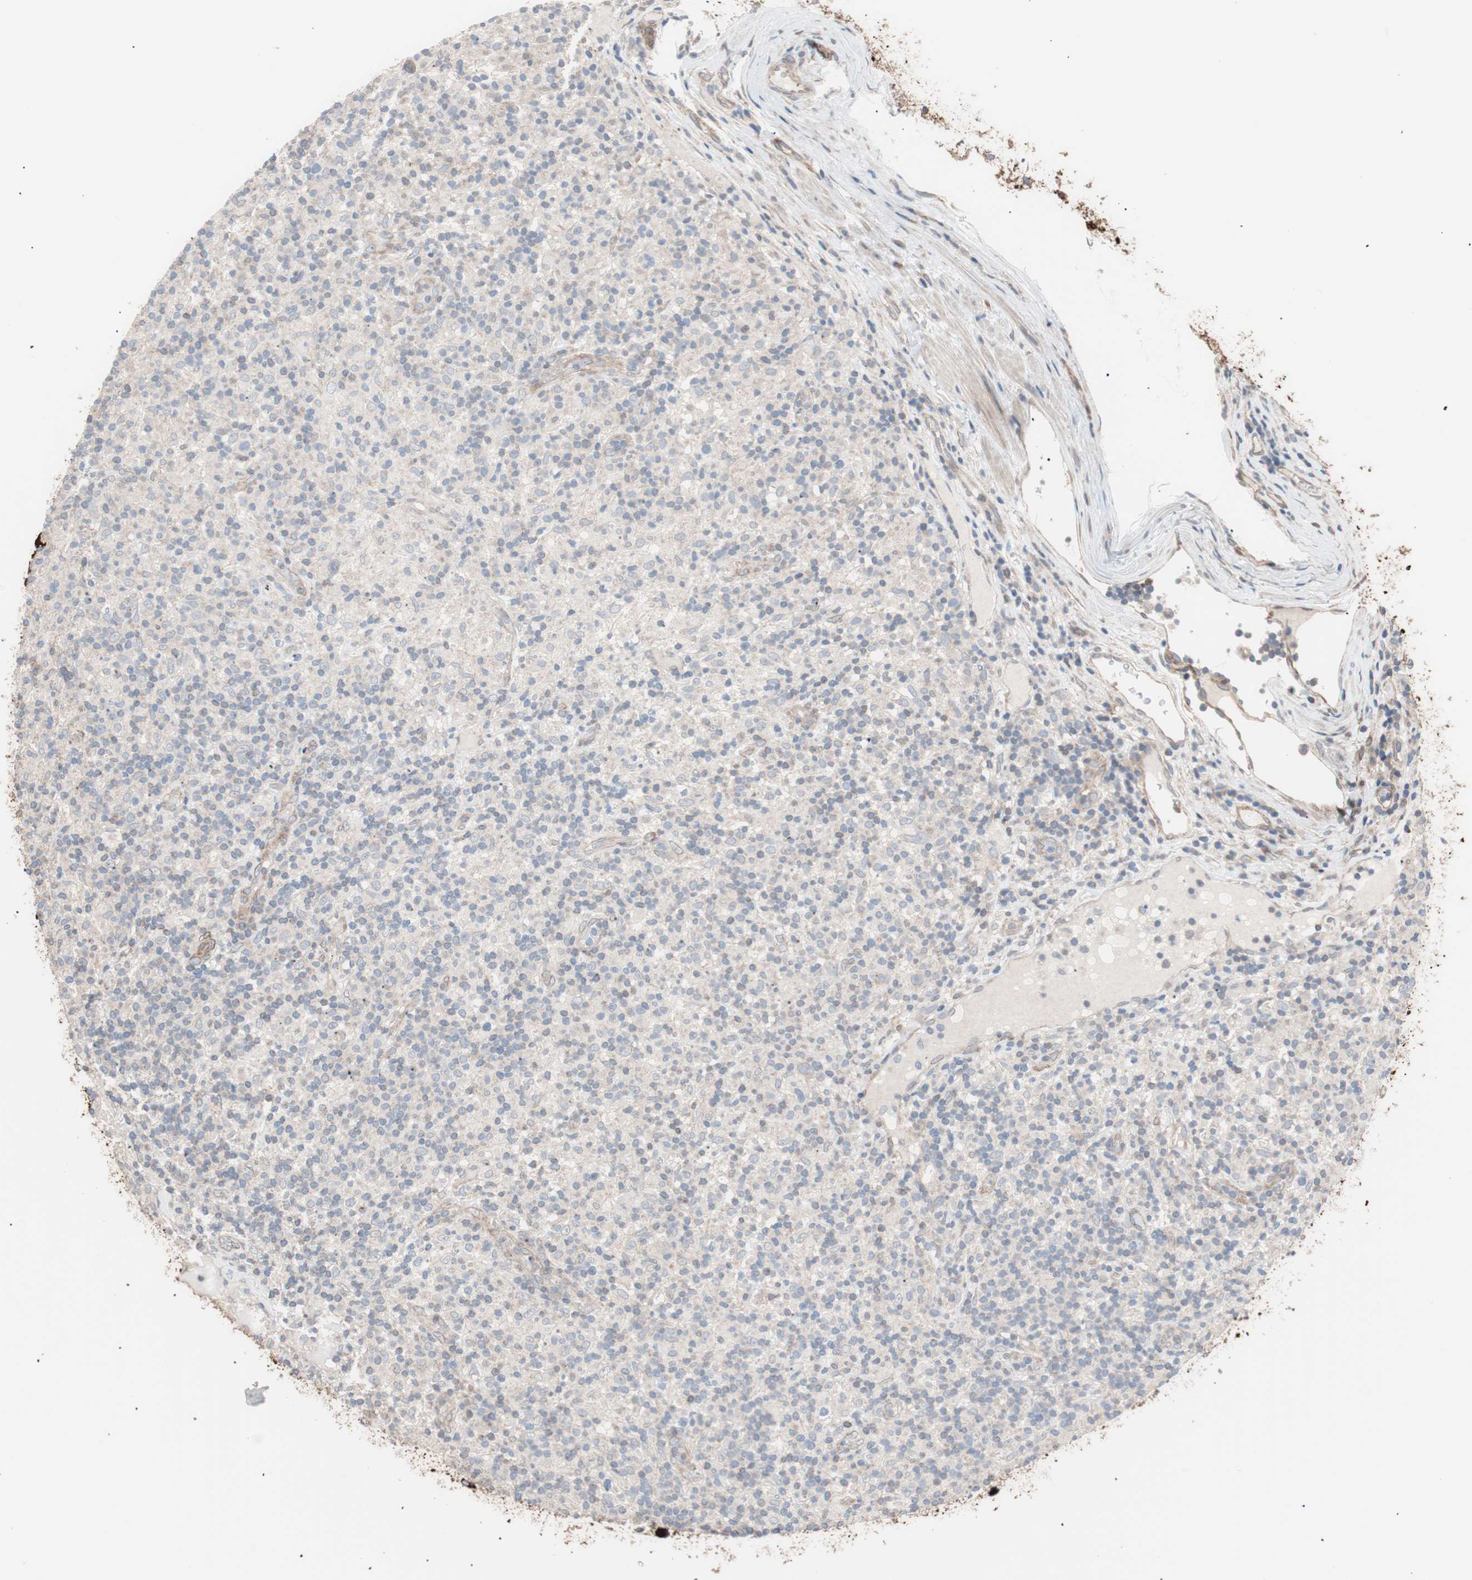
{"staining": {"intensity": "negative", "quantity": "none", "location": "none"}, "tissue": "lymphoma", "cell_type": "Tumor cells", "image_type": "cancer", "snomed": [{"axis": "morphology", "description": "Hodgkin's disease, NOS"}, {"axis": "topography", "description": "Lymph node"}], "caption": "An IHC histopathology image of lymphoma is shown. There is no staining in tumor cells of lymphoma.", "gene": "SMG1", "patient": {"sex": "male", "age": 70}}